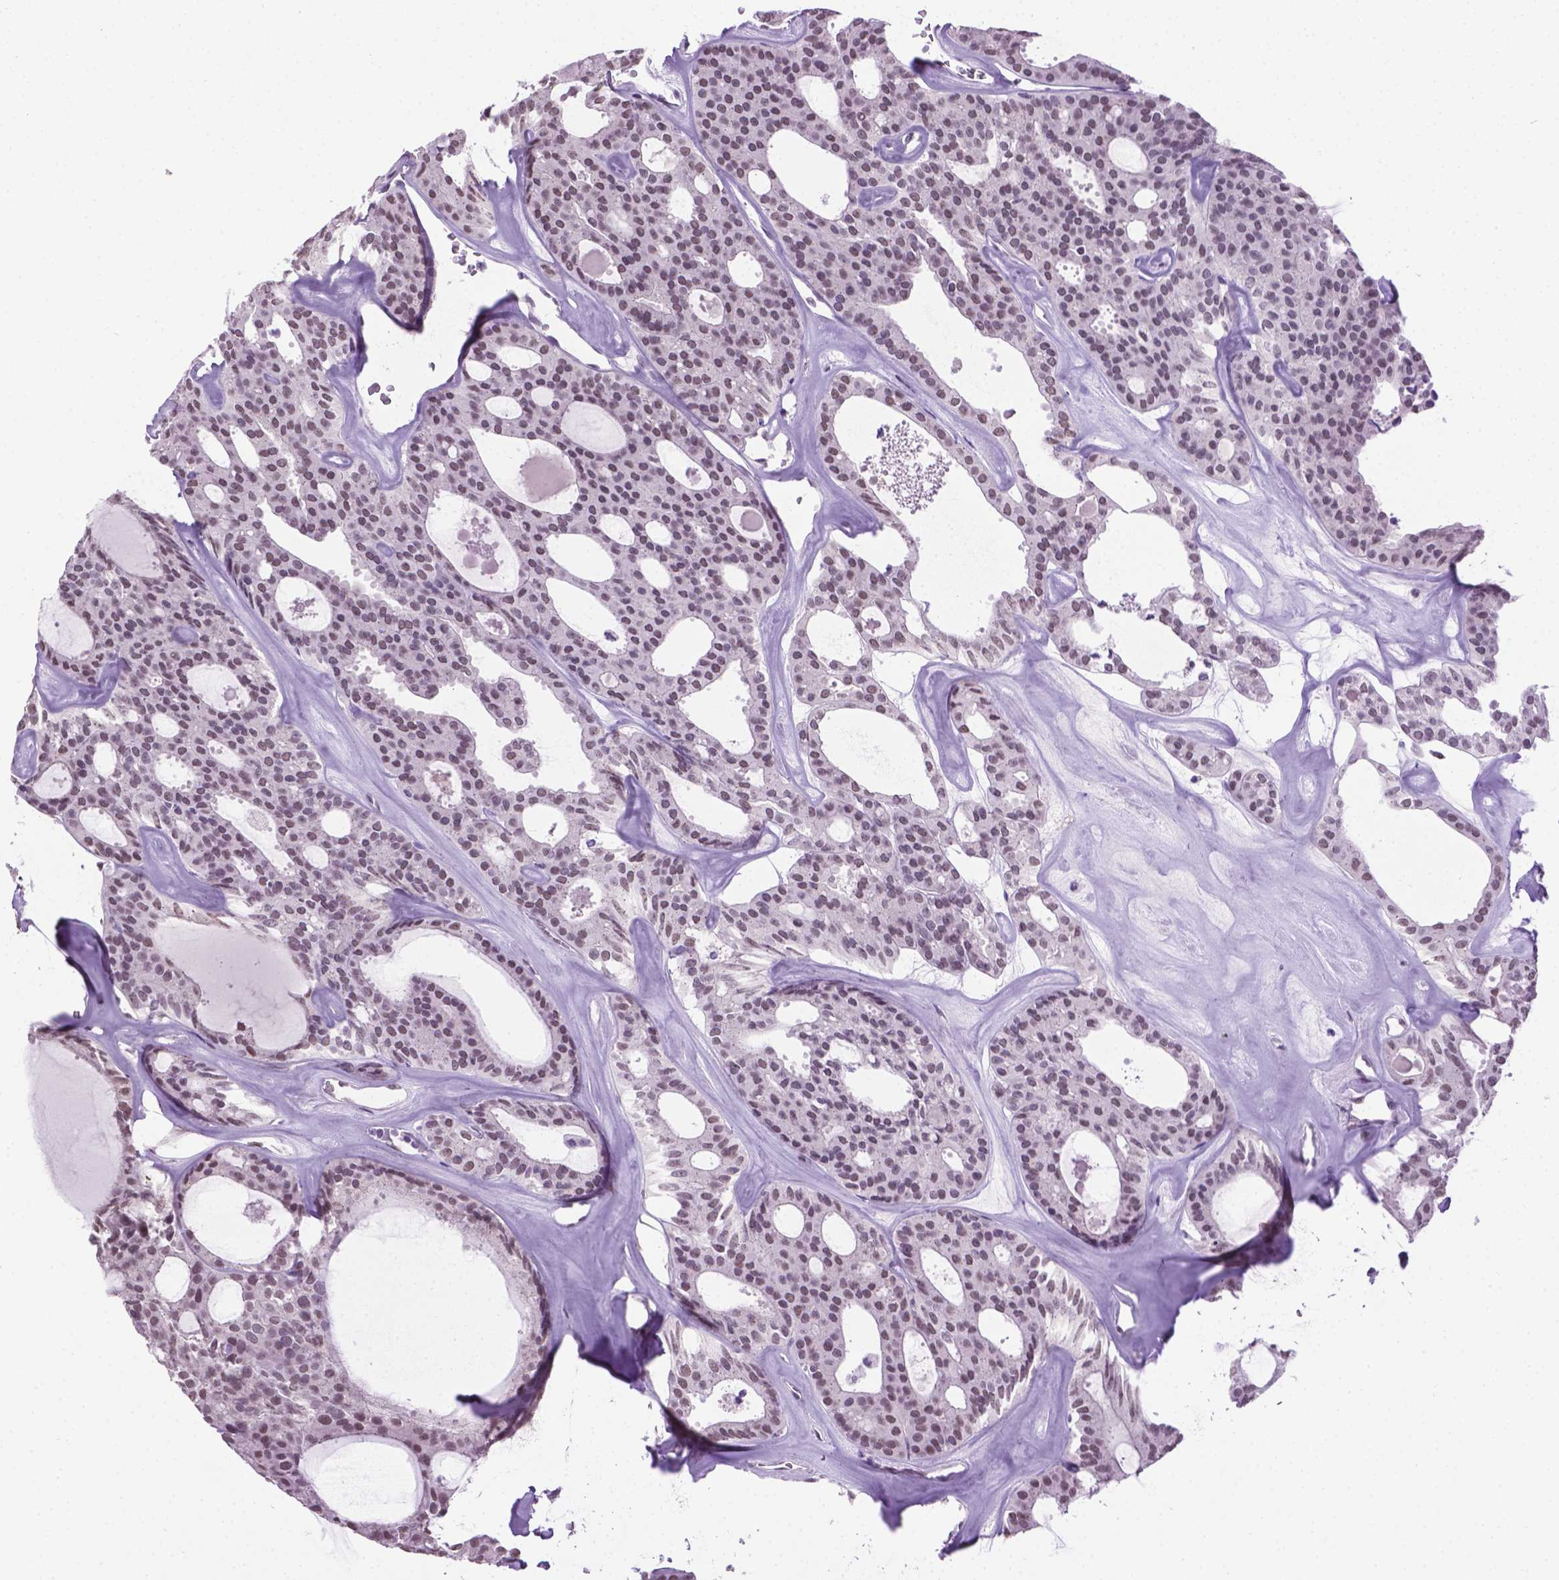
{"staining": {"intensity": "weak", "quantity": "25%-75%", "location": "nuclear"}, "tissue": "thyroid cancer", "cell_type": "Tumor cells", "image_type": "cancer", "snomed": [{"axis": "morphology", "description": "Follicular adenoma carcinoma, NOS"}, {"axis": "topography", "description": "Thyroid gland"}], "caption": "This image reveals thyroid cancer (follicular adenoma carcinoma) stained with IHC to label a protein in brown. The nuclear of tumor cells show weak positivity for the protein. Nuclei are counter-stained blue.", "gene": "ABI2", "patient": {"sex": "male", "age": 75}}